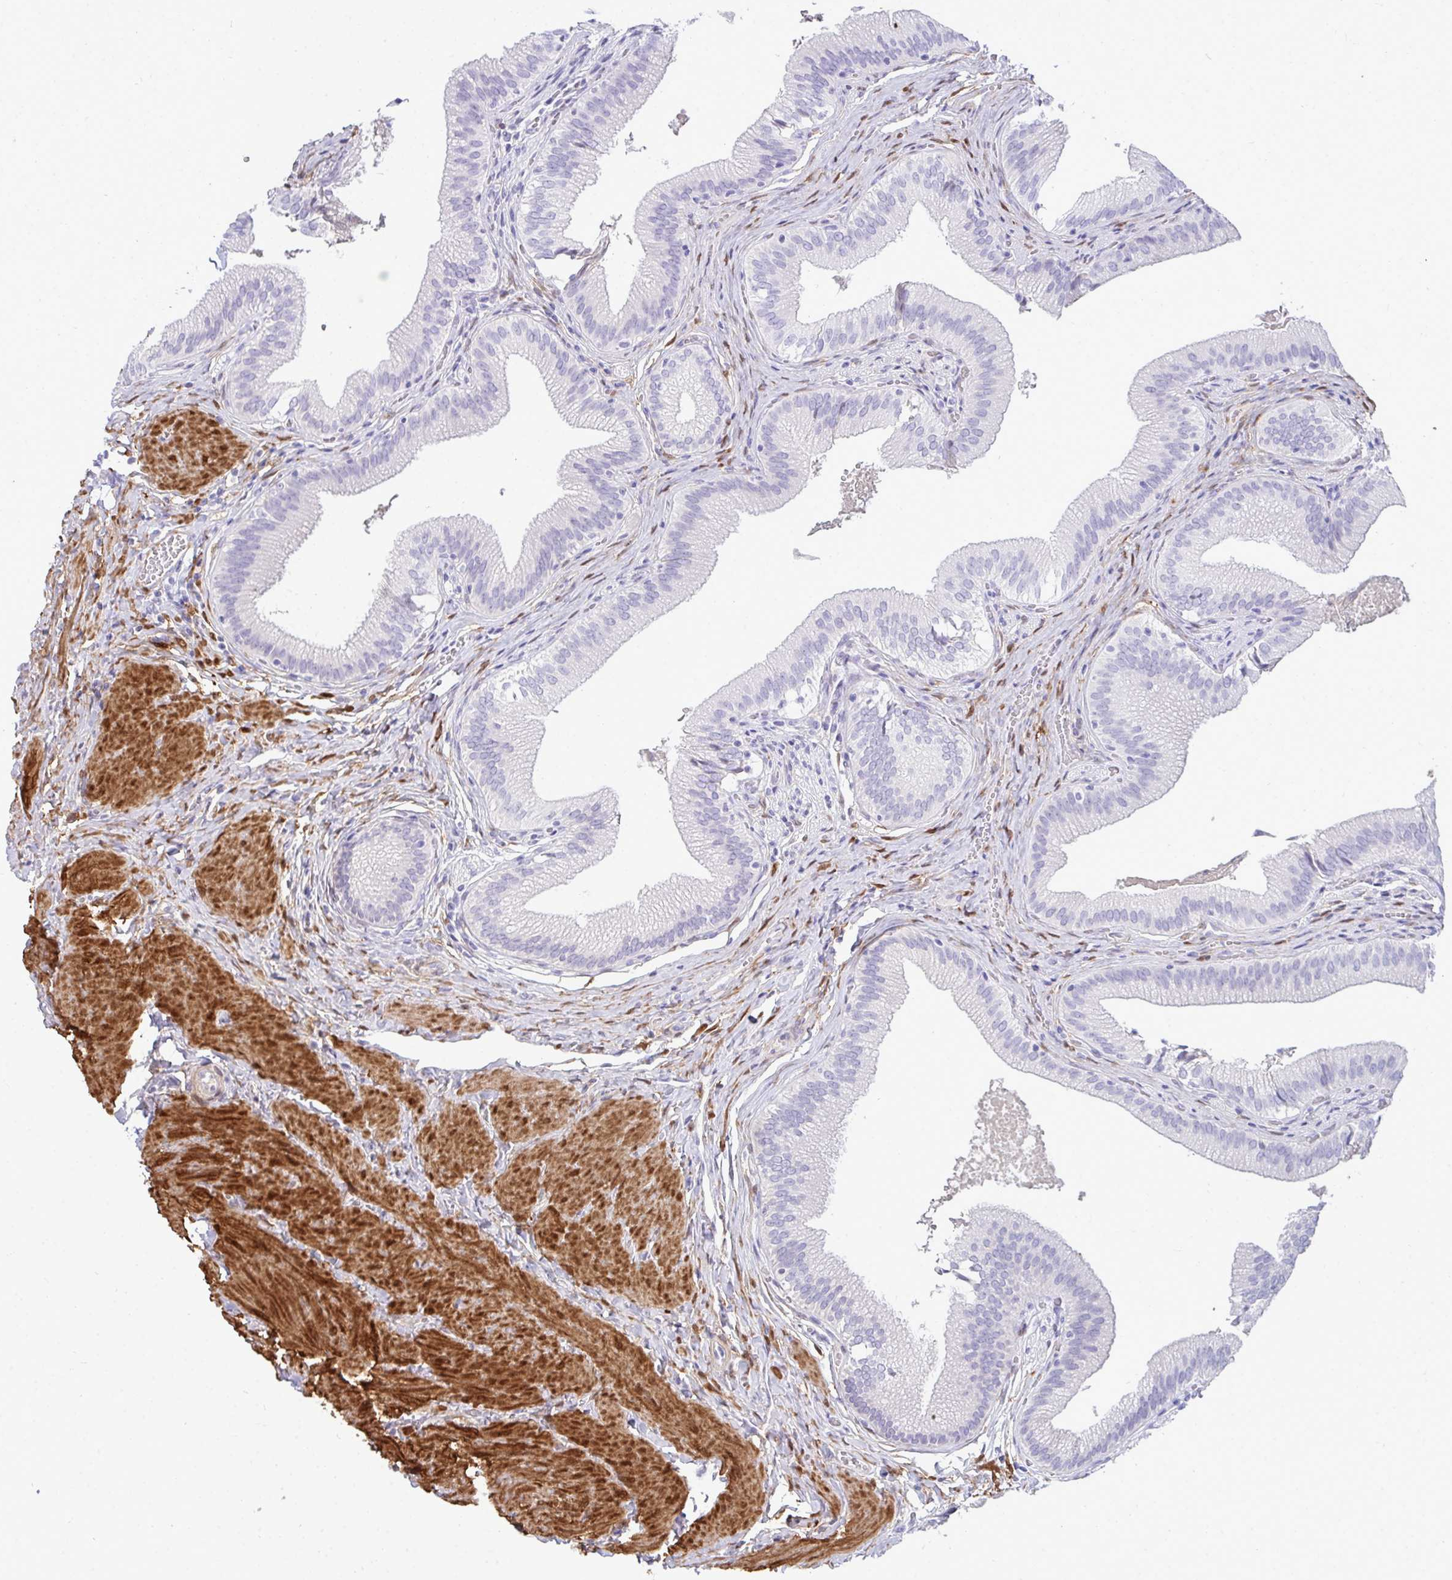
{"staining": {"intensity": "negative", "quantity": "none", "location": "none"}, "tissue": "gallbladder", "cell_type": "Glandular cells", "image_type": "normal", "snomed": [{"axis": "morphology", "description": "Normal tissue, NOS"}, {"axis": "topography", "description": "Gallbladder"}, {"axis": "topography", "description": "Peripheral nerve tissue"}], "caption": "This image is of normal gallbladder stained with immunohistochemistry (IHC) to label a protein in brown with the nuclei are counter-stained blue. There is no staining in glandular cells.", "gene": "HSPB6", "patient": {"sex": "male", "age": 17}}